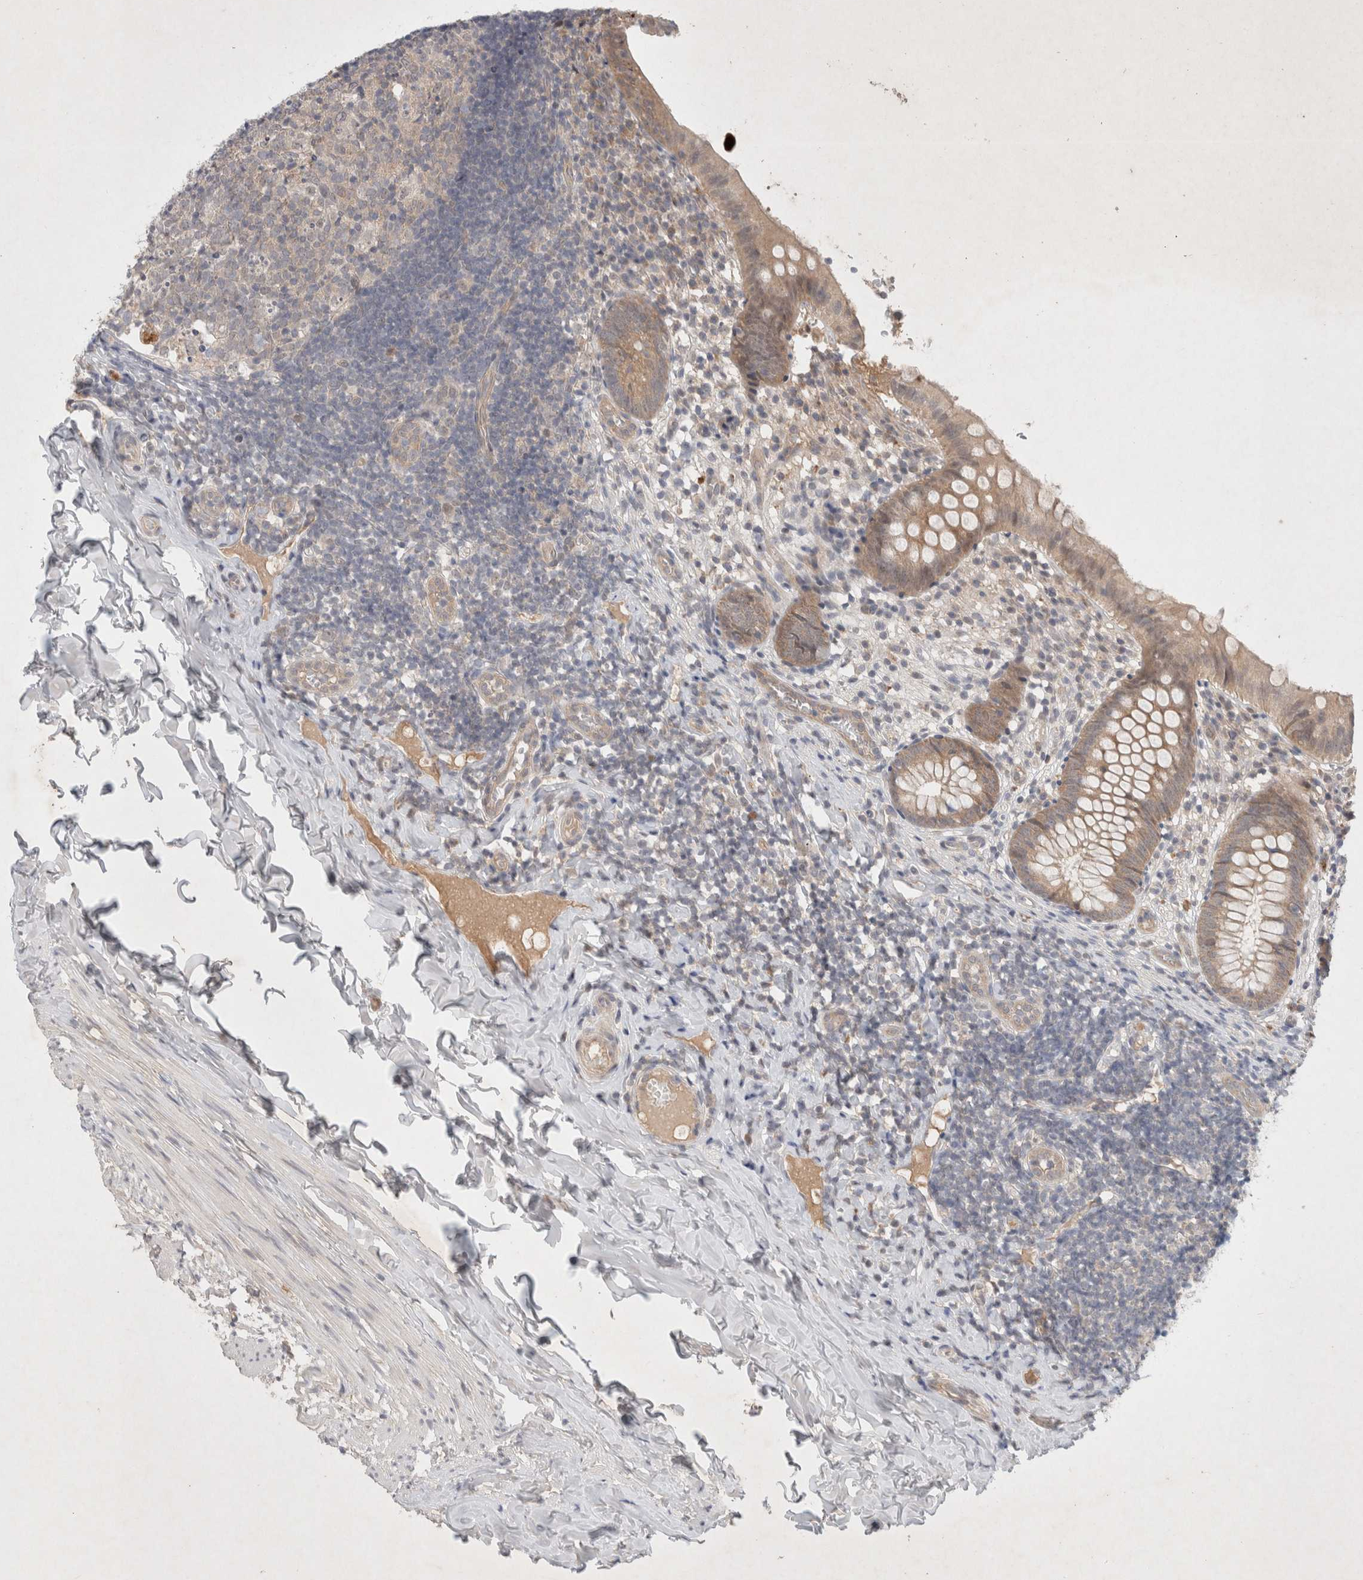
{"staining": {"intensity": "weak", "quantity": ">75%", "location": "cytoplasmic/membranous"}, "tissue": "appendix", "cell_type": "Glandular cells", "image_type": "normal", "snomed": [{"axis": "morphology", "description": "Normal tissue, NOS"}, {"axis": "topography", "description": "Appendix"}], "caption": "Protein expression analysis of normal human appendix reveals weak cytoplasmic/membranous staining in approximately >75% of glandular cells. The protein of interest is shown in brown color, while the nuclei are stained blue.", "gene": "RASAL2", "patient": {"sex": "male", "age": 8}}